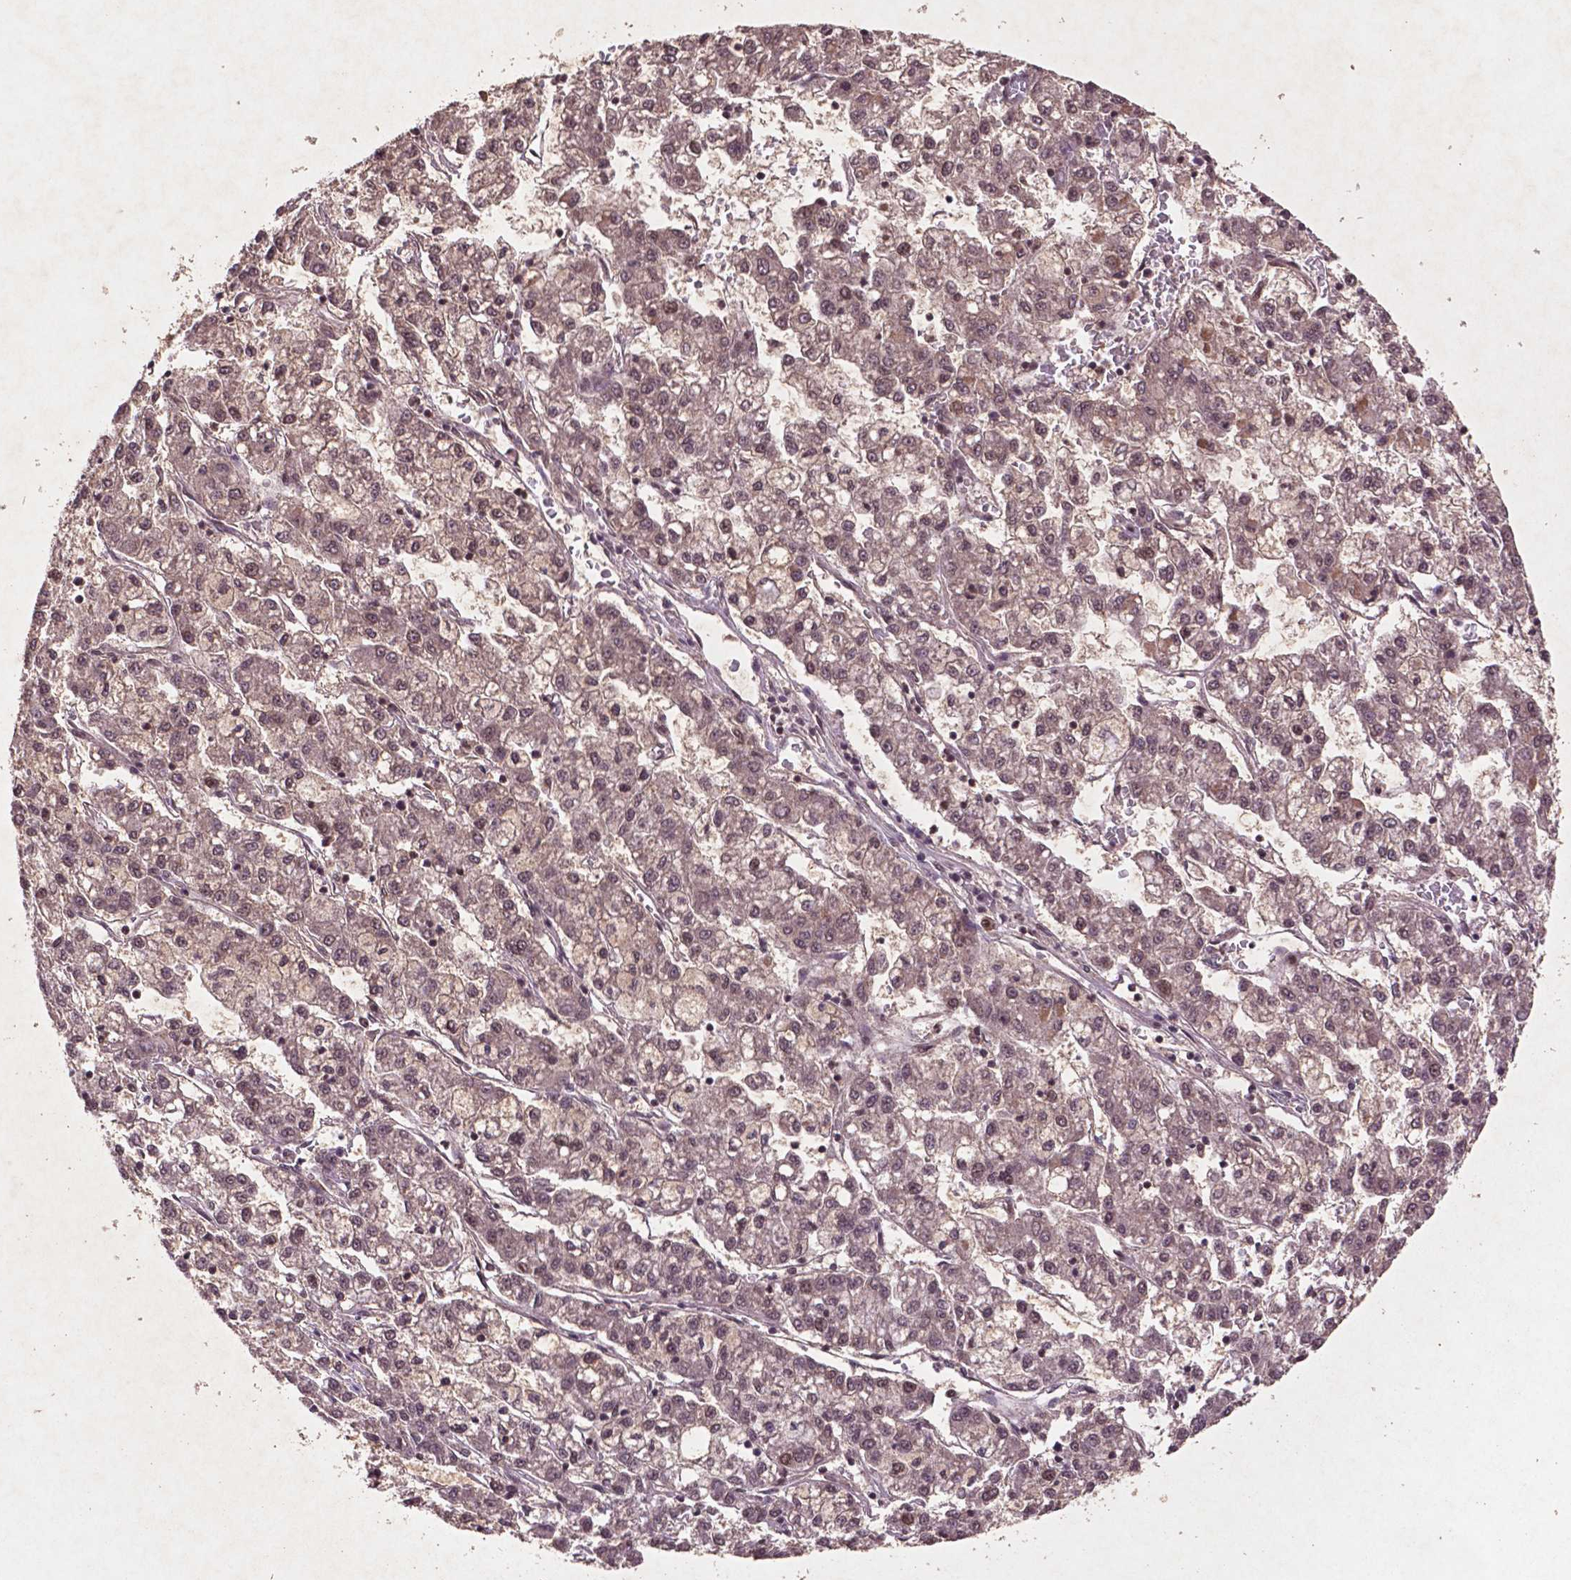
{"staining": {"intensity": "weak", "quantity": "25%-75%", "location": "cytoplasmic/membranous,nuclear"}, "tissue": "liver cancer", "cell_type": "Tumor cells", "image_type": "cancer", "snomed": [{"axis": "morphology", "description": "Carcinoma, Hepatocellular, NOS"}, {"axis": "topography", "description": "Liver"}], "caption": "Immunohistochemistry (IHC) (DAB) staining of liver hepatocellular carcinoma exhibits weak cytoplasmic/membranous and nuclear protein staining in about 25%-75% of tumor cells.", "gene": "GLRX", "patient": {"sex": "male", "age": 40}}